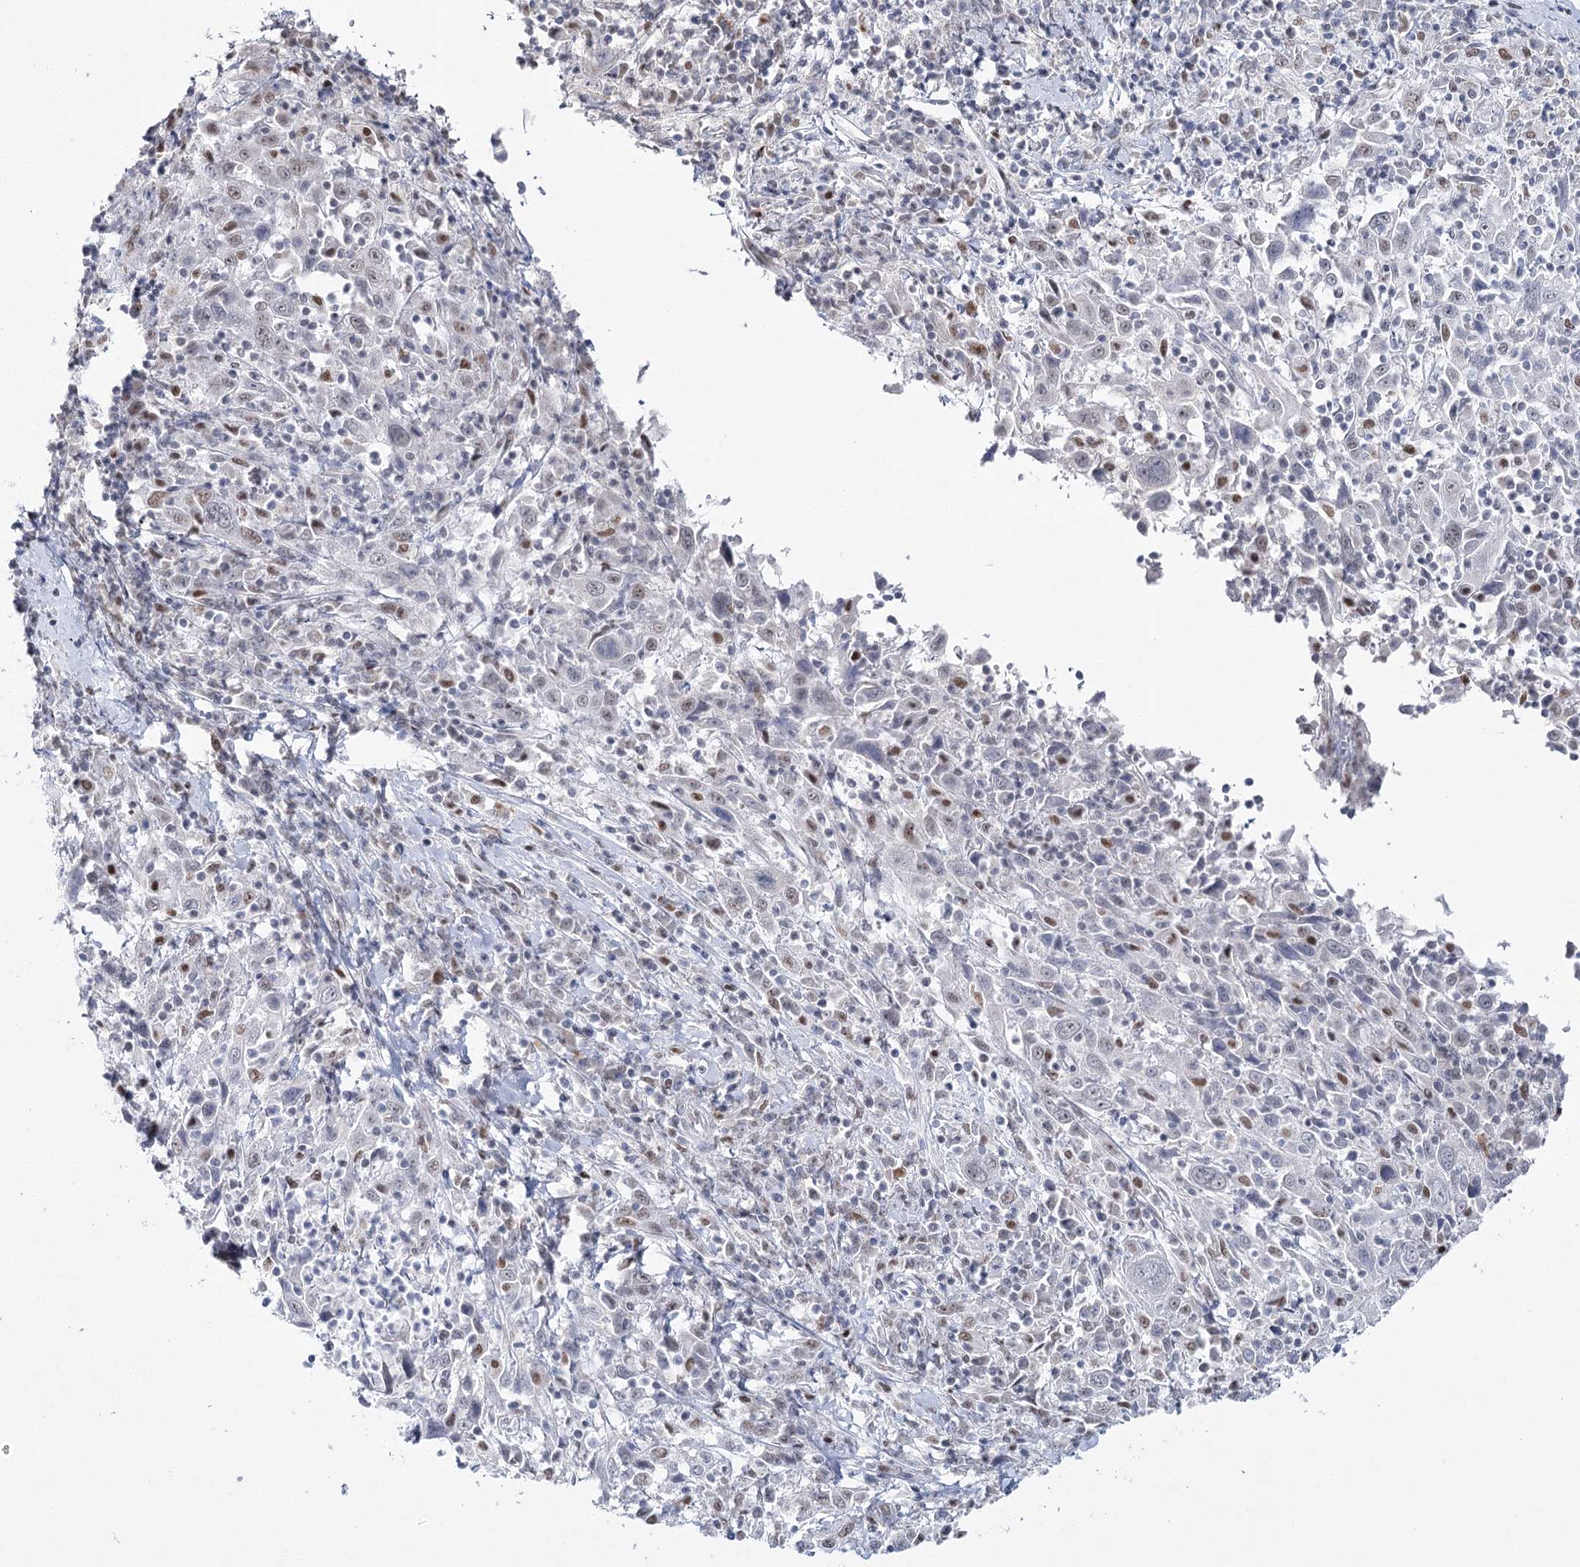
{"staining": {"intensity": "weak", "quantity": "25%-75%", "location": "nuclear"}, "tissue": "cervical cancer", "cell_type": "Tumor cells", "image_type": "cancer", "snomed": [{"axis": "morphology", "description": "Squamous cell carcinoma, NOS"}, {"axis": "topography", "description": "Cervix"}], "caption": "Weak nuclear protein staining is appreciated in about 25%-75% of tumor cells in cervical cancer.", "gene": "ZC3H8", "patient": {"sex": "female", "age": 46}}